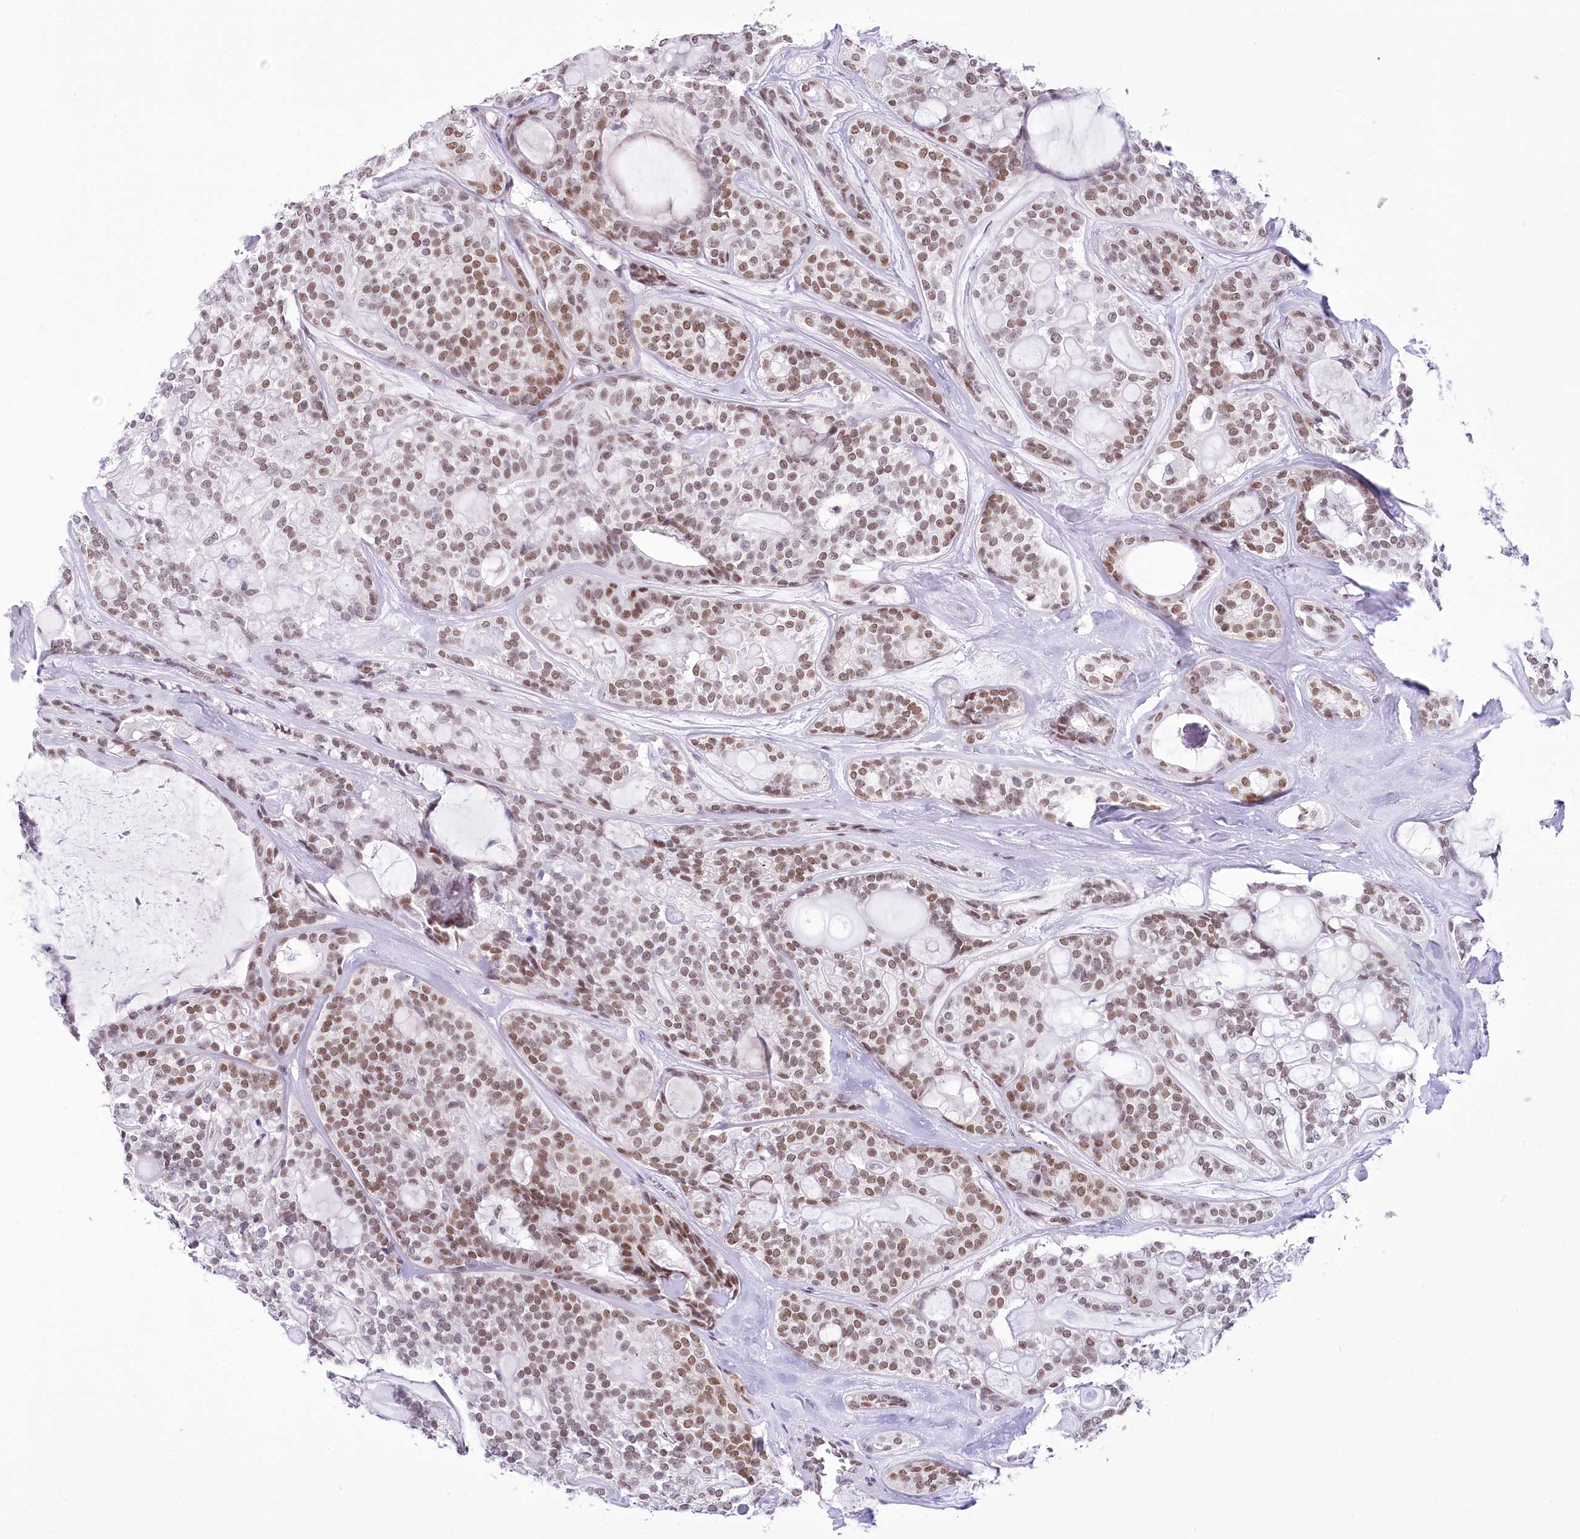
{"staining": {"intensity": "moderate", "quantity": ">75%", "location": "nuclear"}, "tissue": "head and neck cancer", "cell_type": "Tumor cells", "image_type": "cancer", "snomed": [{"axis": "morphology", "description": "Adenocarcinoma, NOS"}, {"axis": "topography", "description": "Head-Neck"}], "caption": "This photomicrograph shows IHC staining of head and neck adenocarcinoma, with medium moderate nuclear expression in about >75% of tumor cells.", "gene": "HNRNPA0", "patient": {"sex": "male", "age": 66}}